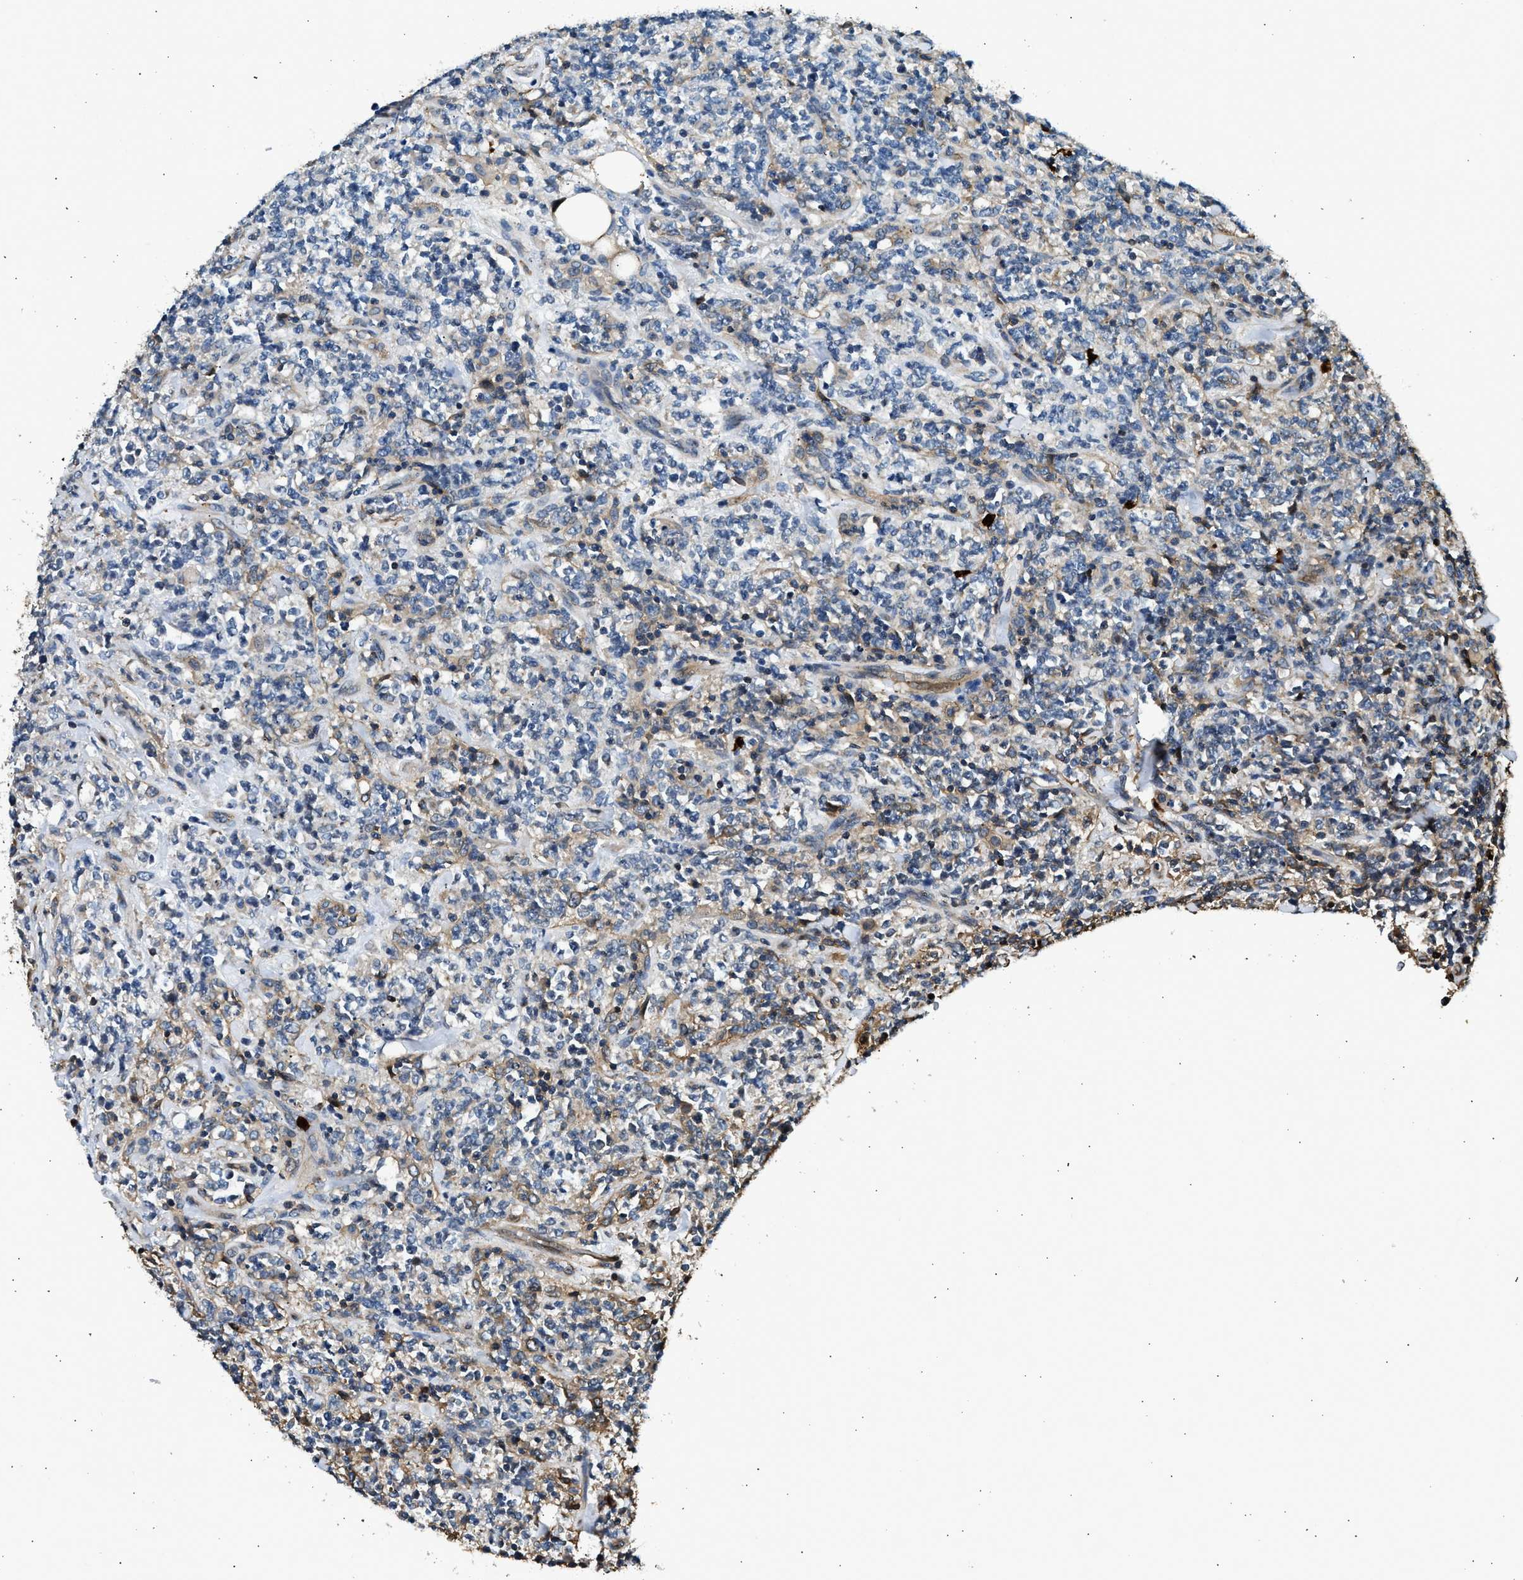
{"staining": {"intensity": "weak", "quantity": "<25%", "location": "cytoplasmic/membranous"}, "tissue": "lymphoma", "cell_type": "Tumor cells", "image_type": "cancer", "snomed": [{"axis": "morphology", "description": "Malignant lymphoma, non-Hodgkin's type, High grade"}, {"axis": "topography", "description": "Soft tissue"}], "caption": "Immunohistochemistry photomicrograph of neoplastic tissue: malignant lymphoma, non-Hodgkin's type (high-grade) stained with DAB (3,3'-diaminobenzidine) exhibits no significant protein expression in tumor cells. The staining was performed using DAB to visualize the protein expression in brown, while the nuclei were stained in blue with hematoxylin (Magnification: 20x).", "gene": "ANXA3", "patient": {"sex": "male", "age": 18}}